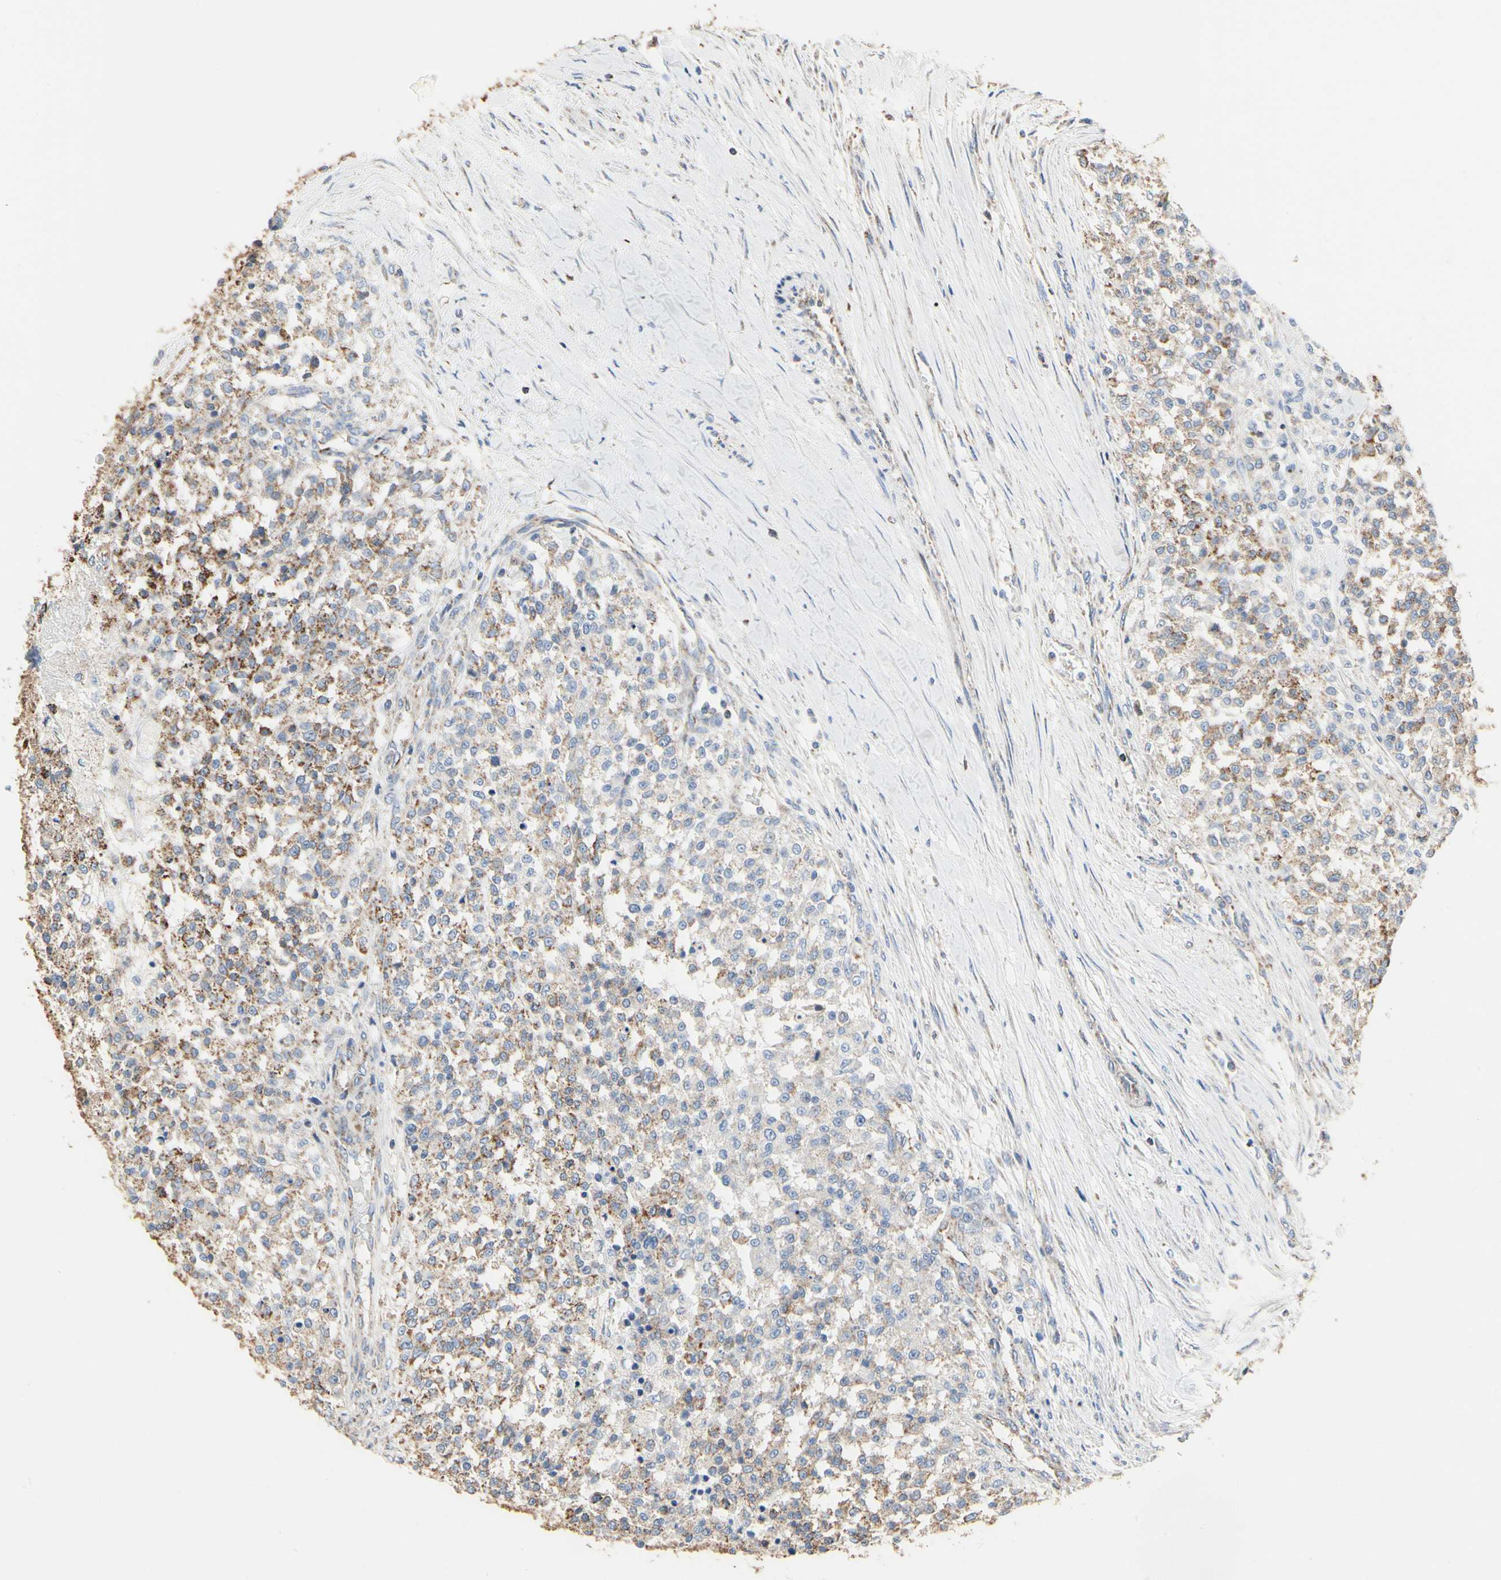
{"staining": {"intensity": "weak", "quantity": "25%-75%", "location": "cytoplasmic/membranous"}, "tissue": "testis cancer", "cell_type": "Tumor cells", "image_type": "cancer", "snomed": [{"axis": "morphology", "description": "Seminoma, NOS"}, {"axis": "topography", "description": "Testis"}], "caption": "Testis seminoma stained with a protein marker displays weak staining in tumor cells.", "gene": "TUBA1A", "patient": {"sex": "male", "age": 59}}